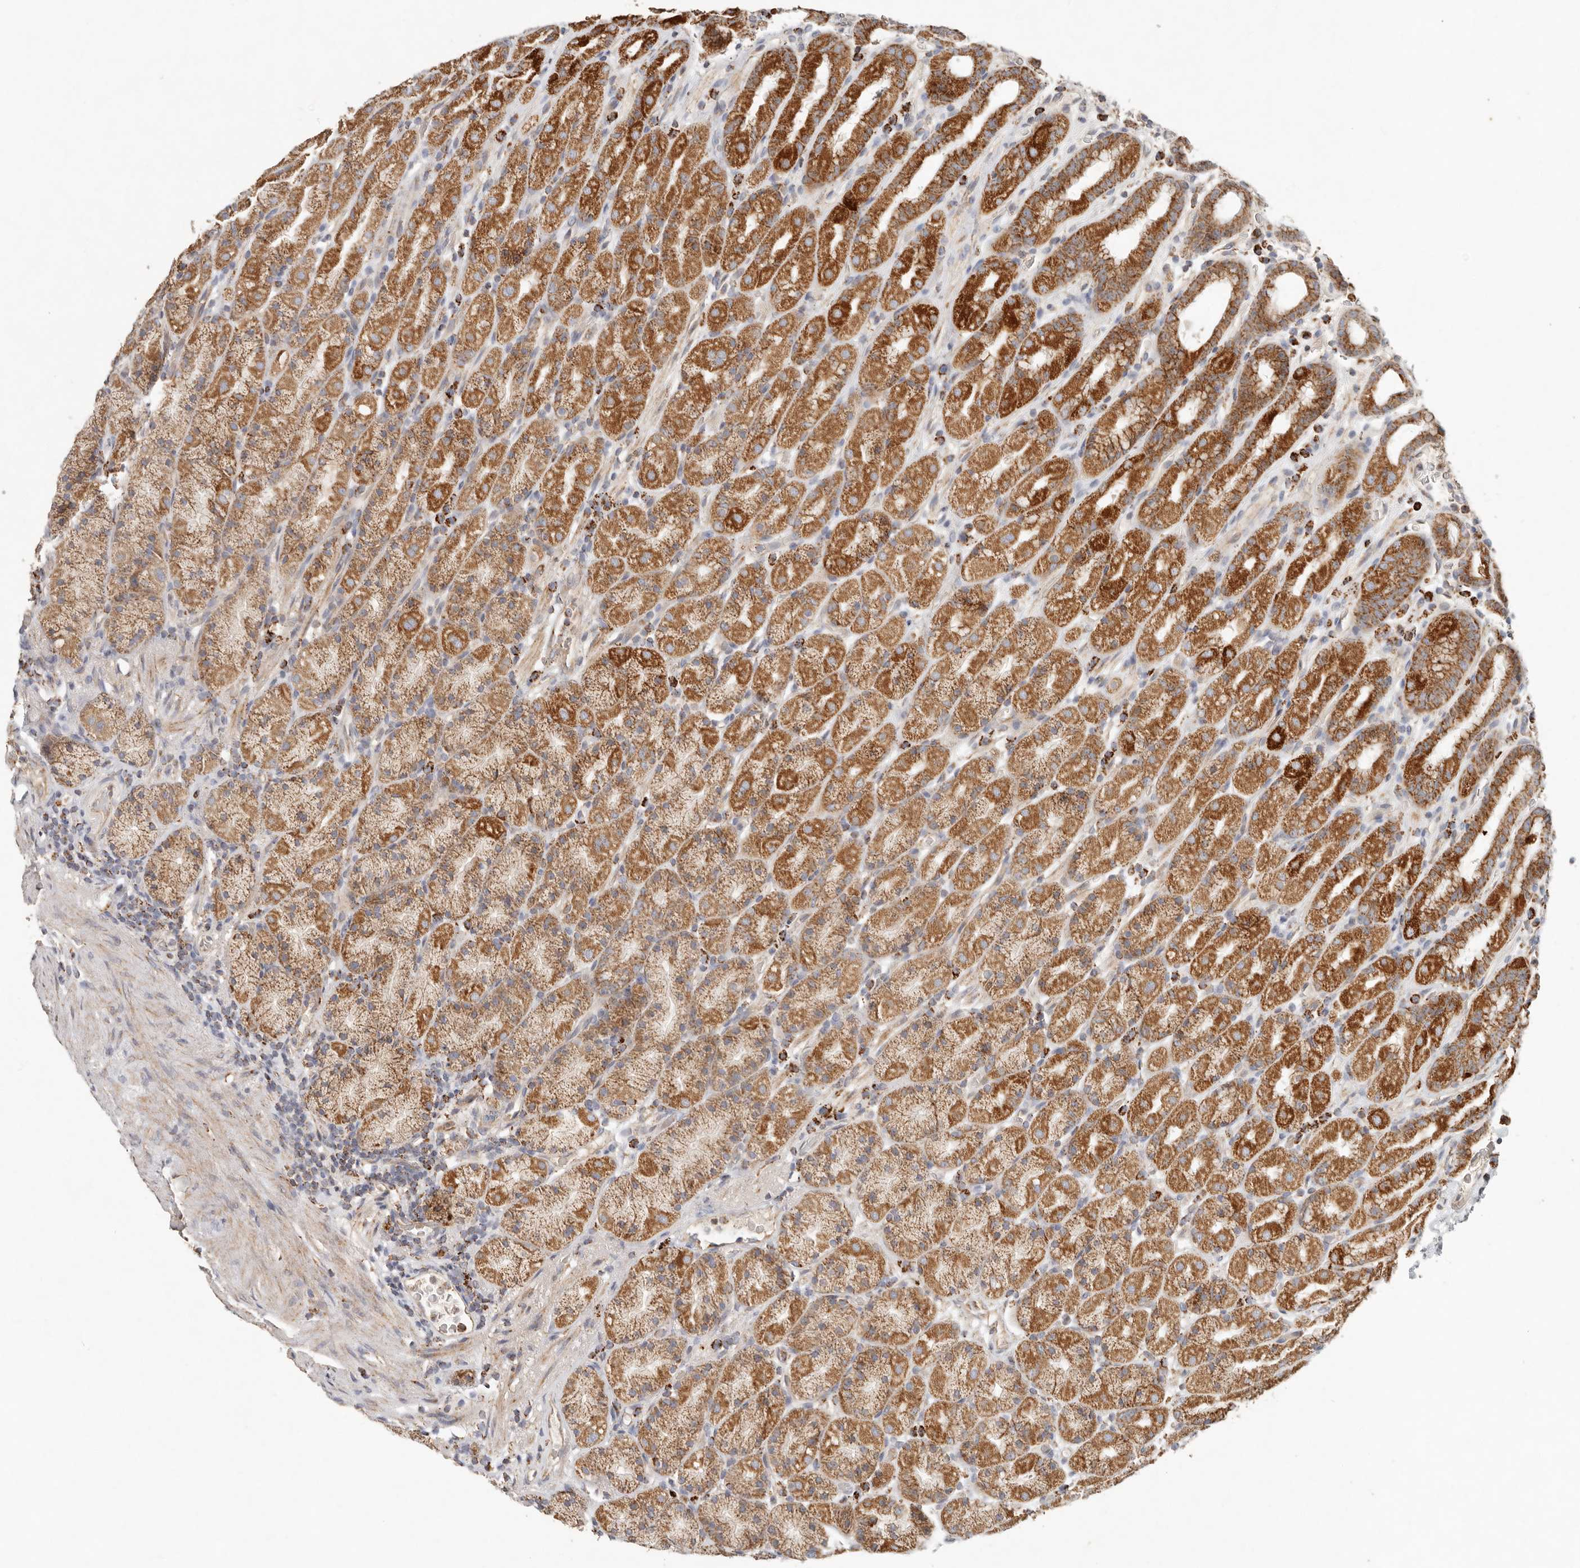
{"staining": {"intensity": "strong", "quantity": ">75%", "location": "cytoplasmic/membranous"}, "tissue": "stomach", "cell_type": "Glandular cells", "image_type": "normal", "snomed": [{"axis": "morphology", "description": "Normal tissue, NOS"}, {"axis": "topography", "description": "Stomach, upper"}], "caption": "Glandular cells demonstrate high levels of strong cytoplasmic/membranous expression in approximately >75% of cells in benign human stomach. (DAB (3,3'-diaminobenzidine) IHC, brown staining for protein, blue staining for nuclei).", "gene": "ARHGEF10L", "patient": {"sex": "male", "age": 68}}